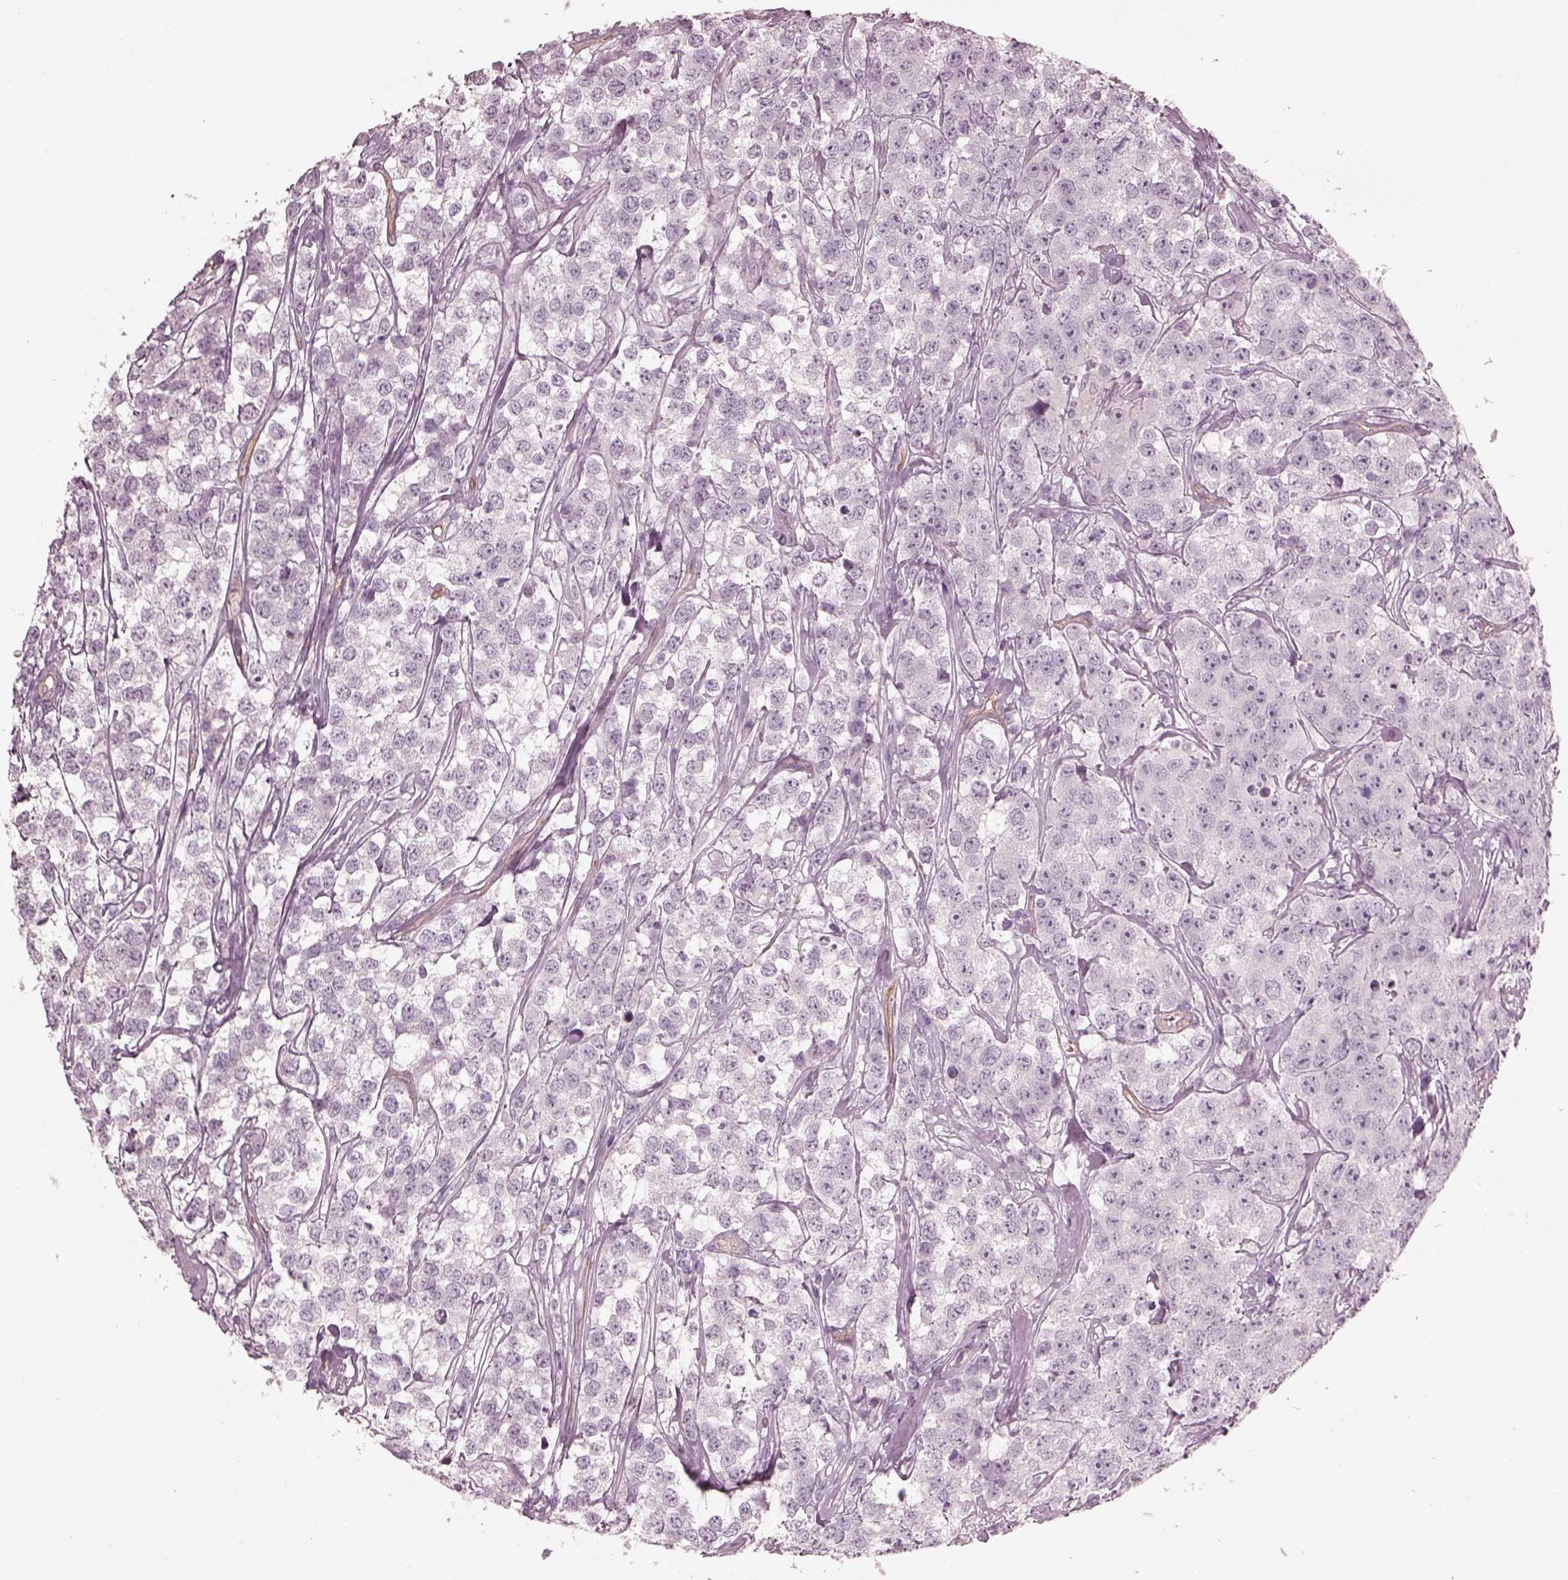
{"staining": {"intensity": "negative", "quantity": "none", "location": "none"}, "tissue": "testis cancer", "cell_type": "Tumor cells", "image_type": "cancer", "snomed": [{"axis": "morphology", "description": "Seminoma, NOS"}, {"axis": "topography", "description": "Testis"}], "caption": "High power microscopy photomicrograph of an immunohistochemistry (IHC) micrograph of testis cancer, revealing no significant staining in tumor cells.", "gene": "EIF4E1B", "patient": {"sex": "male", "age": 59}}